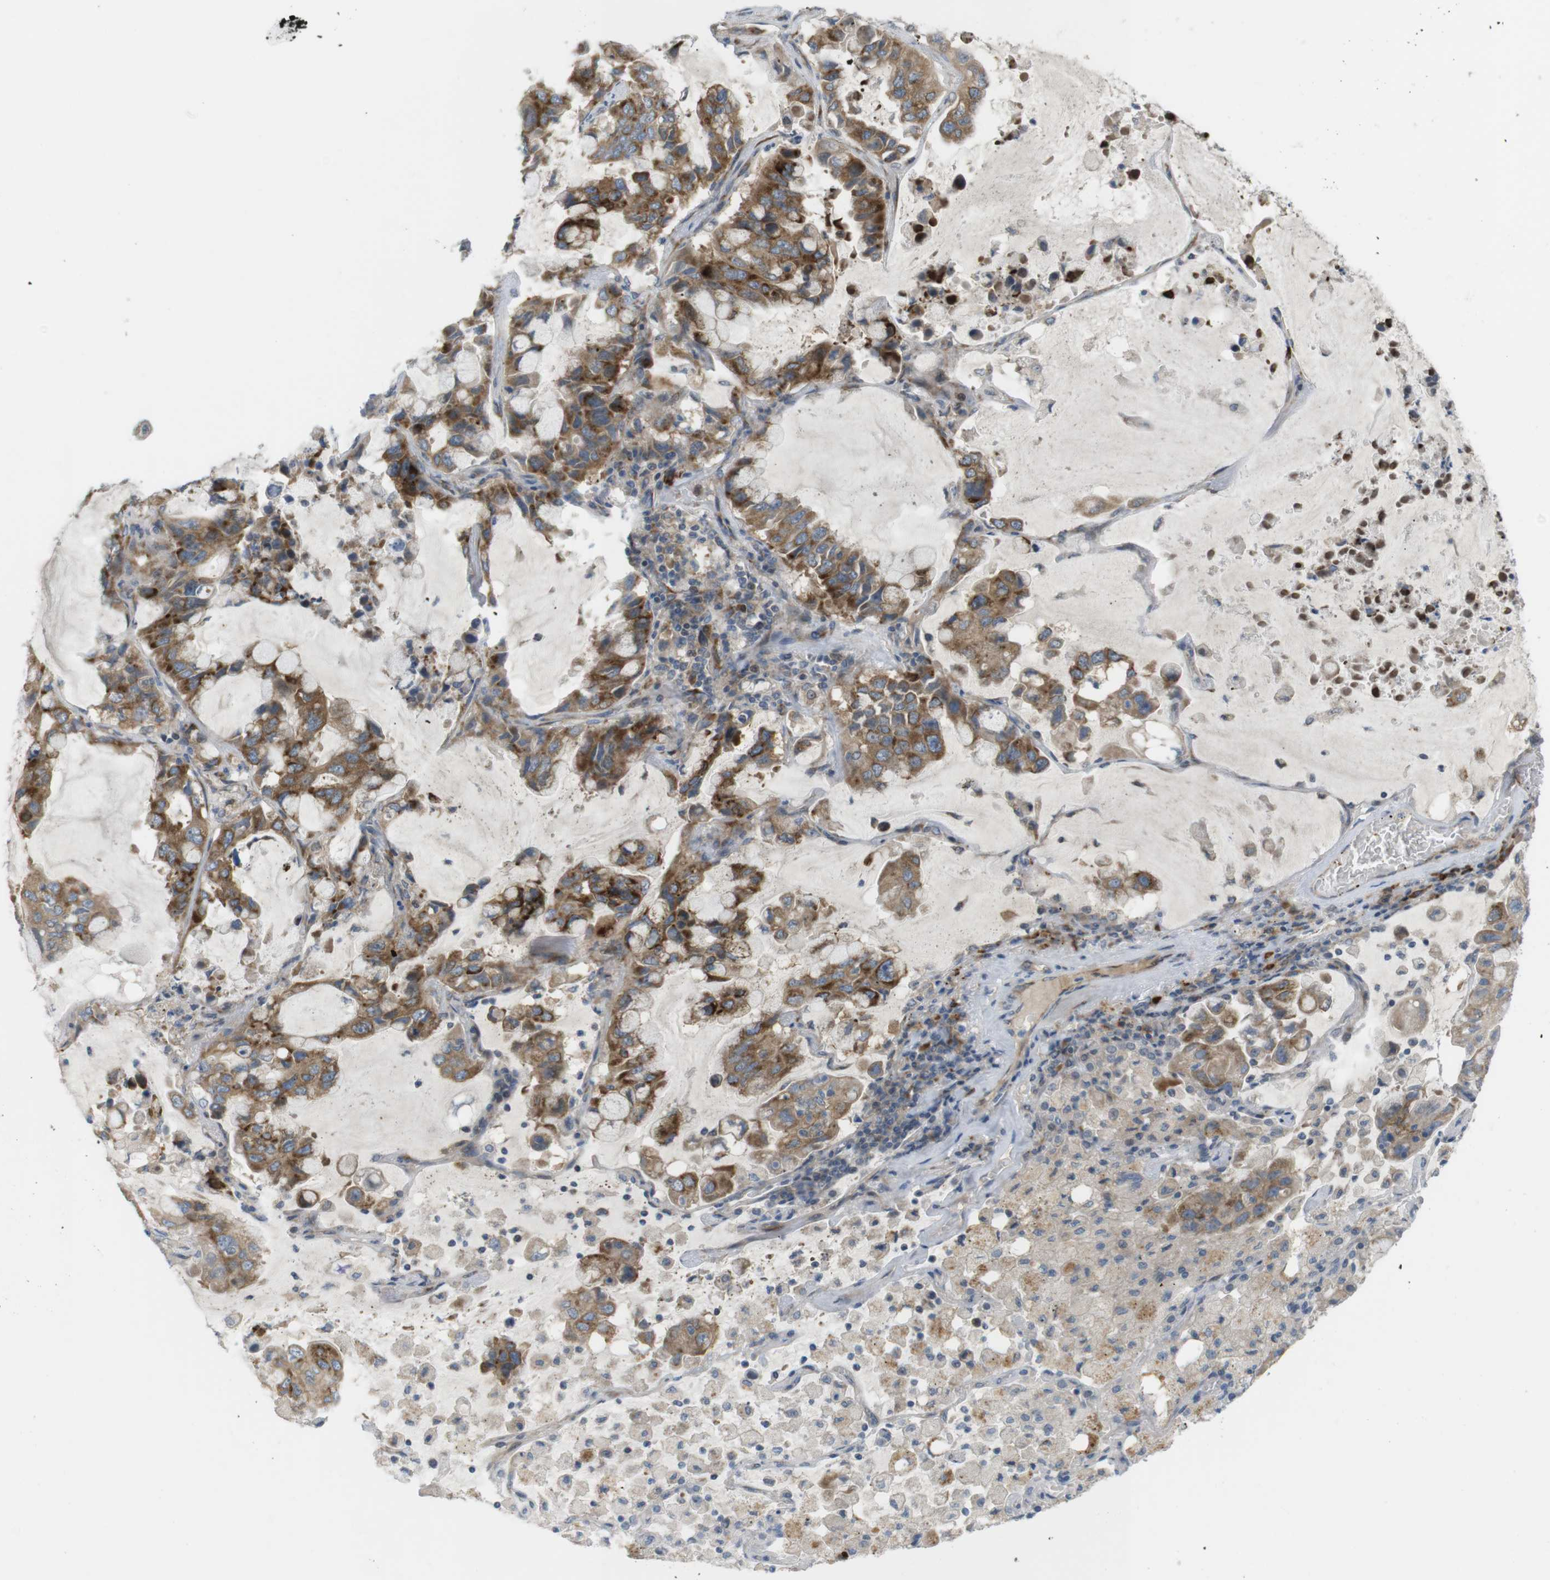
{"staining": {"intensity": "moderate", "quantity": ">75%", "location": "cytoplasmic/membranous"}, "tissue": "lung cancer", "cell_type": "Tumor cells", "image_type": "cancer", "snomed": [{"axis": "morphology", "description": "Adenocarcinoma, NOS"}, {"axis": "topography", "description": "Lung"}], "caption": "A photomicrograph showing moderate cytoplasmic/membranous expression in about >75% of tumor cells in adenocarcinoma (lung), as visualized by brown immunohistochemical staining.", "gene": "GJC3", "patient": {"sex": "male", "age": 64}}